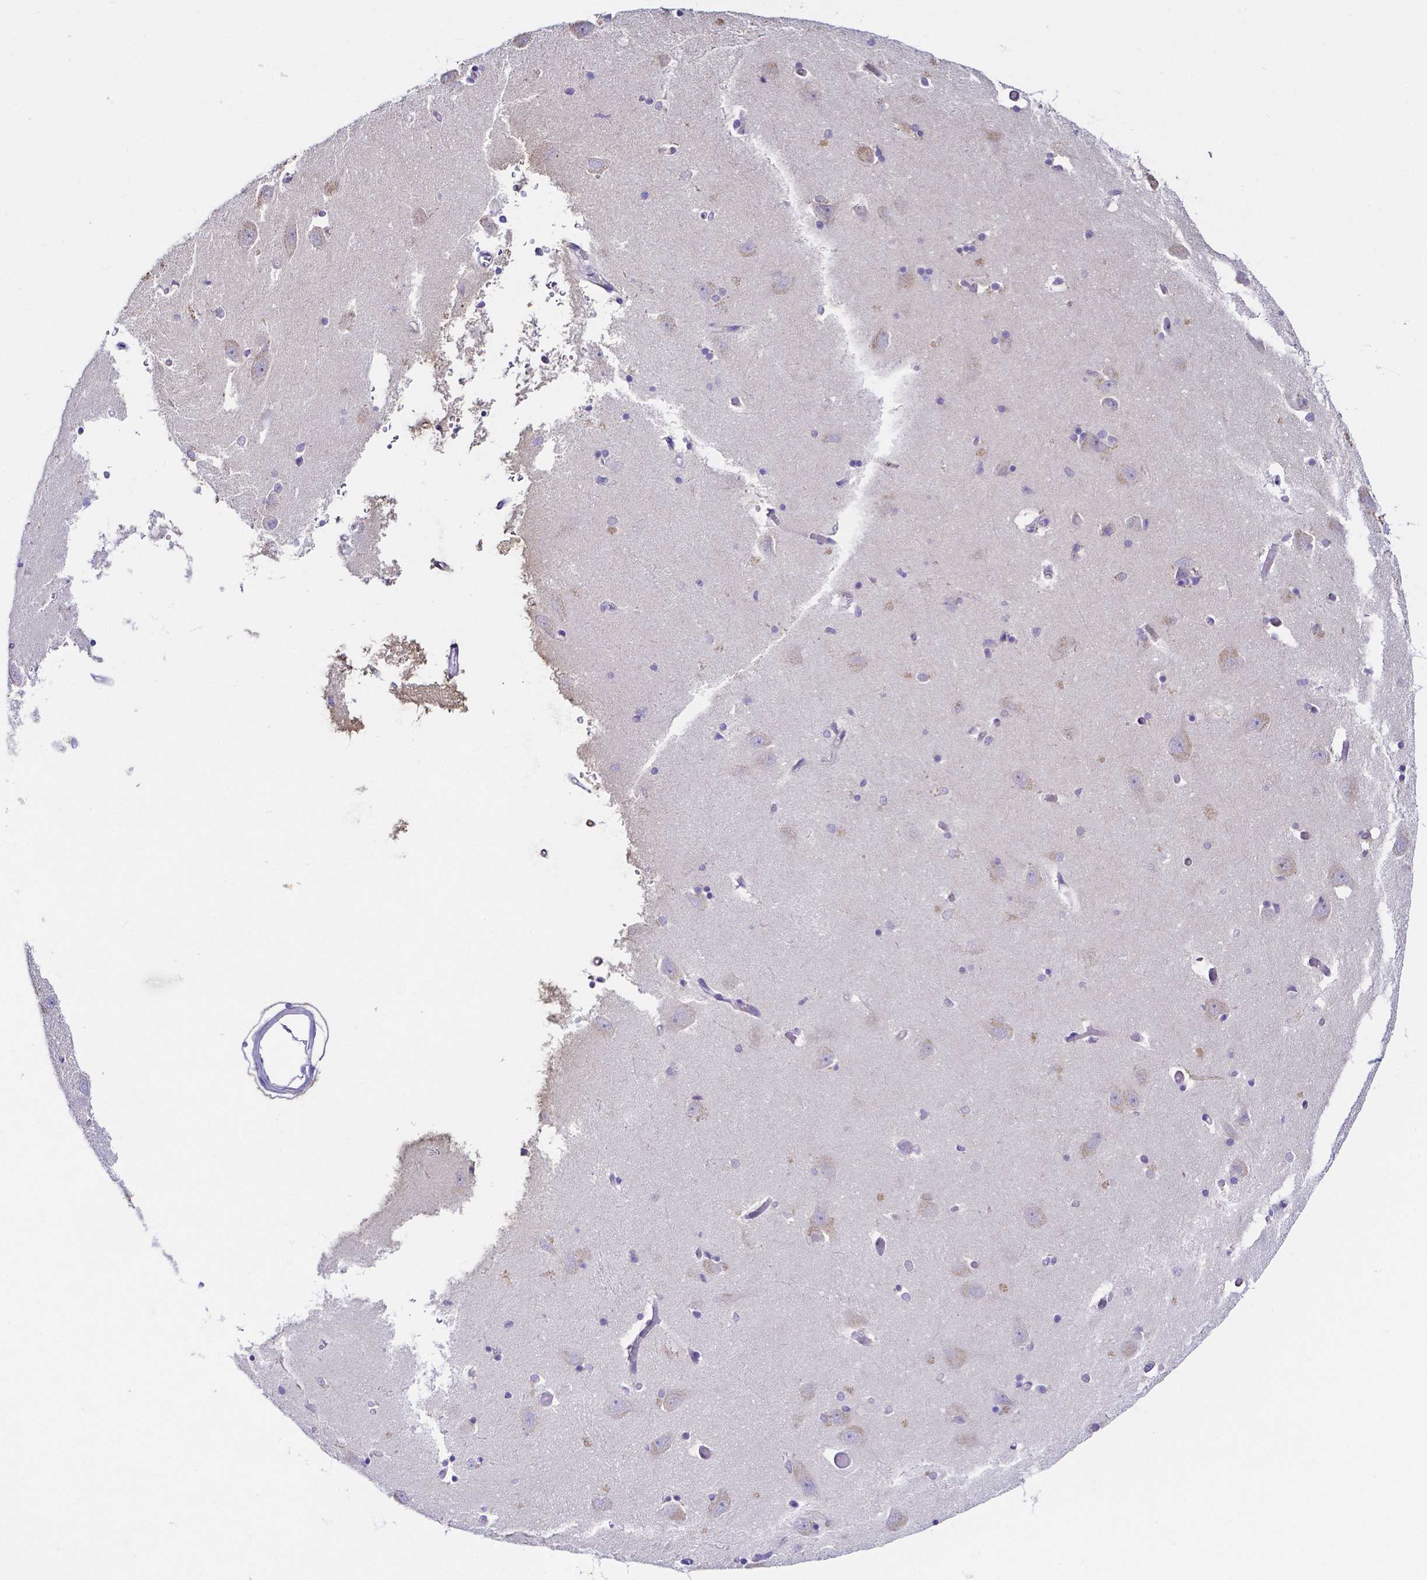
{"staining": {"intensity": "negative", "quantity": "none", "location": "none"}, "tissue": "caudate", "cell_type": "Glial cells", "image_type": "normal", "snomed": [{"axis": "morphology", "description": "Normal tissue, NOS"}, {"axis": "topography", "description": "Lateral ventricle wall"}, {"axis": "topography", "description": "Hippocampus"}], "caption": "The photomicrograph reveals no significant positivity in glial cells of caudate.", "gene": "PKP3", "patient": {"sex": "female", "age": 63}}